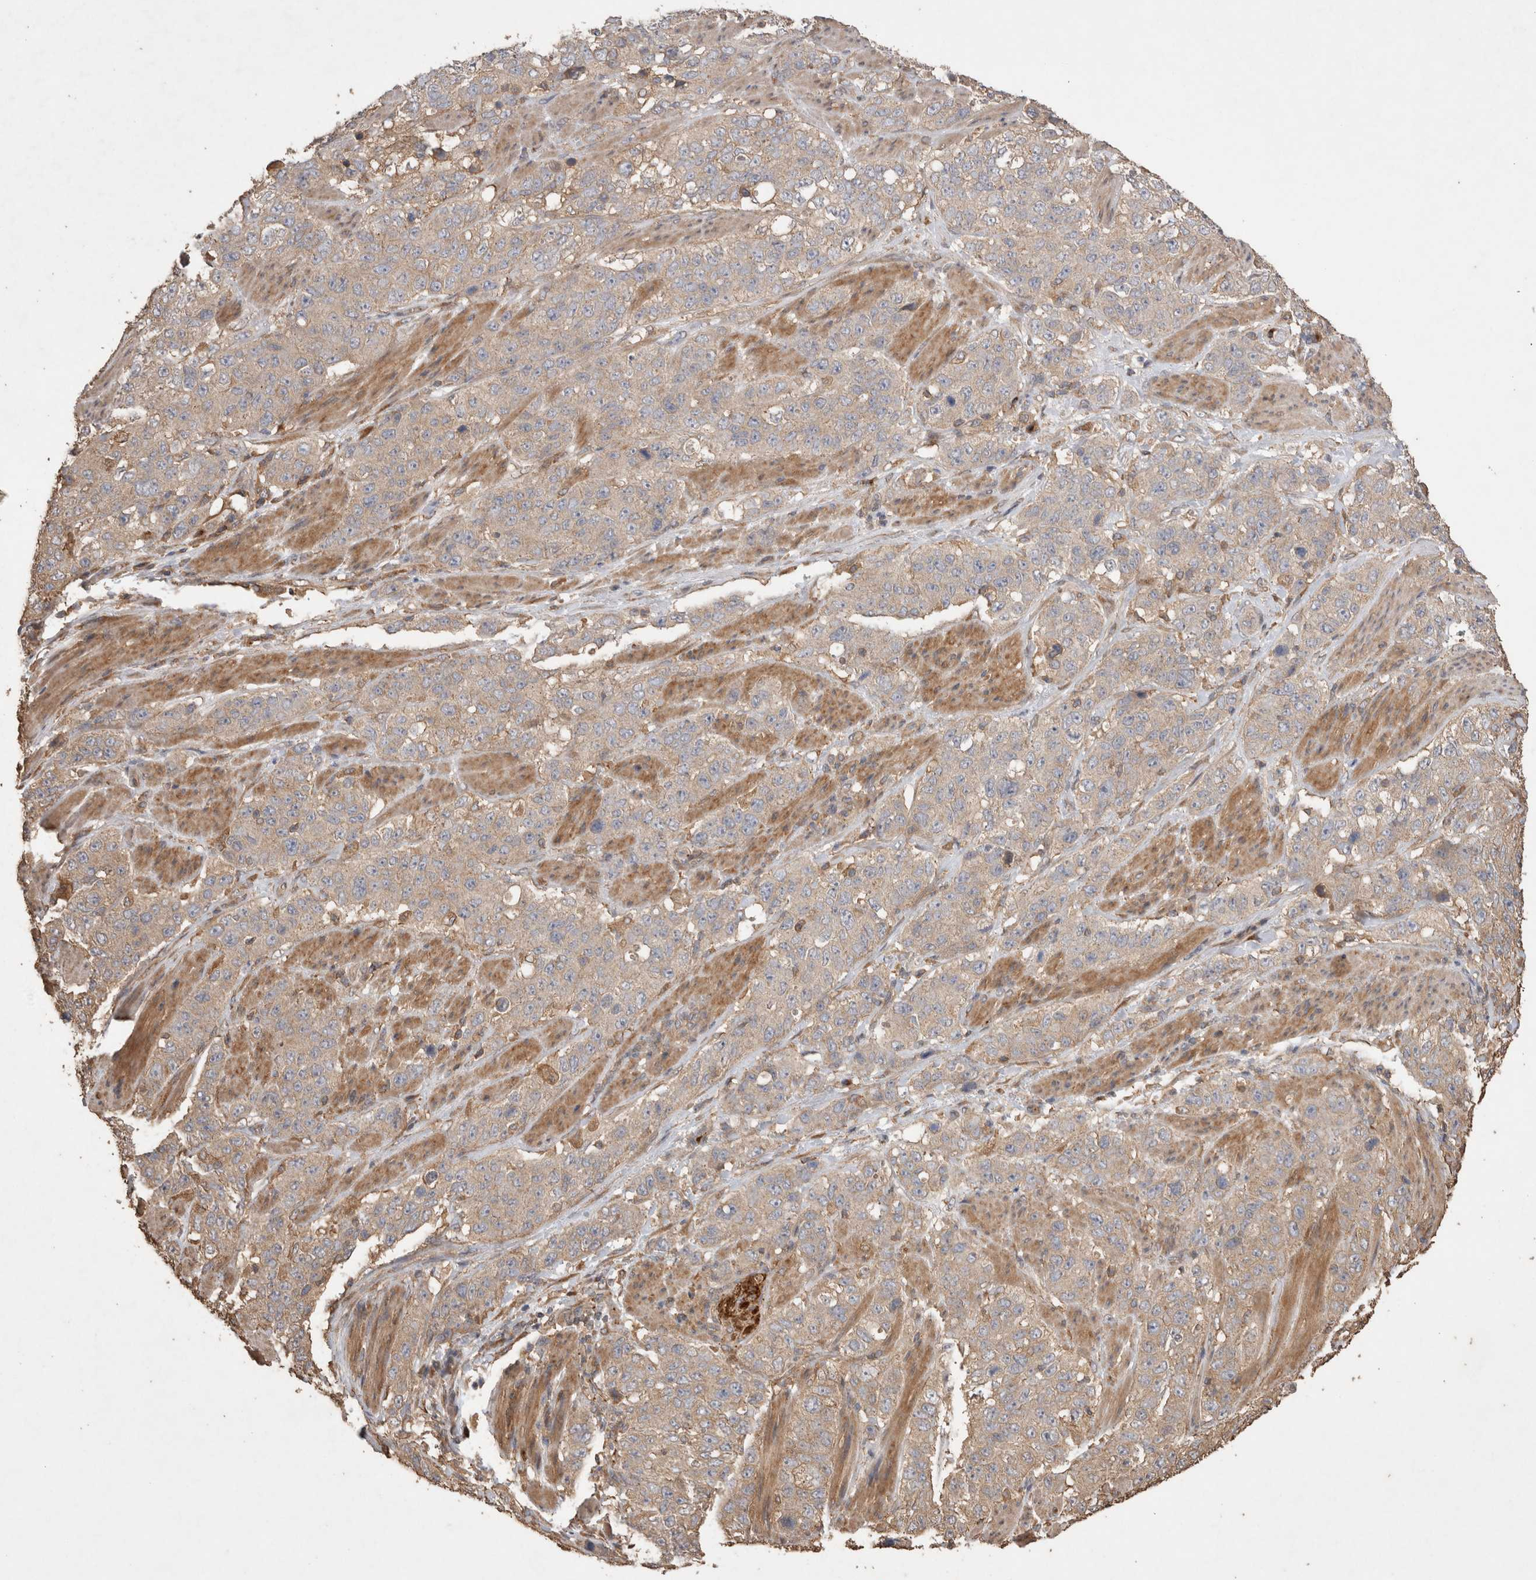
{"staining": {"intensity": "weak", "quantity": "<25%", "location": "cytoplasmic/membranous"}, "tissue": "stomach cancer", "cell_type": "Tumor cells", "image_type": "cancer", "snomed": [{"axis": "morphology", "description": "Adenocarcinoma, NOS"}, {"axis": "topography", "description": "Stomach"}], "caption": "Human stomach cancer stained for a protein using IHC displays no positivity in tumor cells.", "gene": "SNX31", "patient": {"sex": "male", "age": 48}}